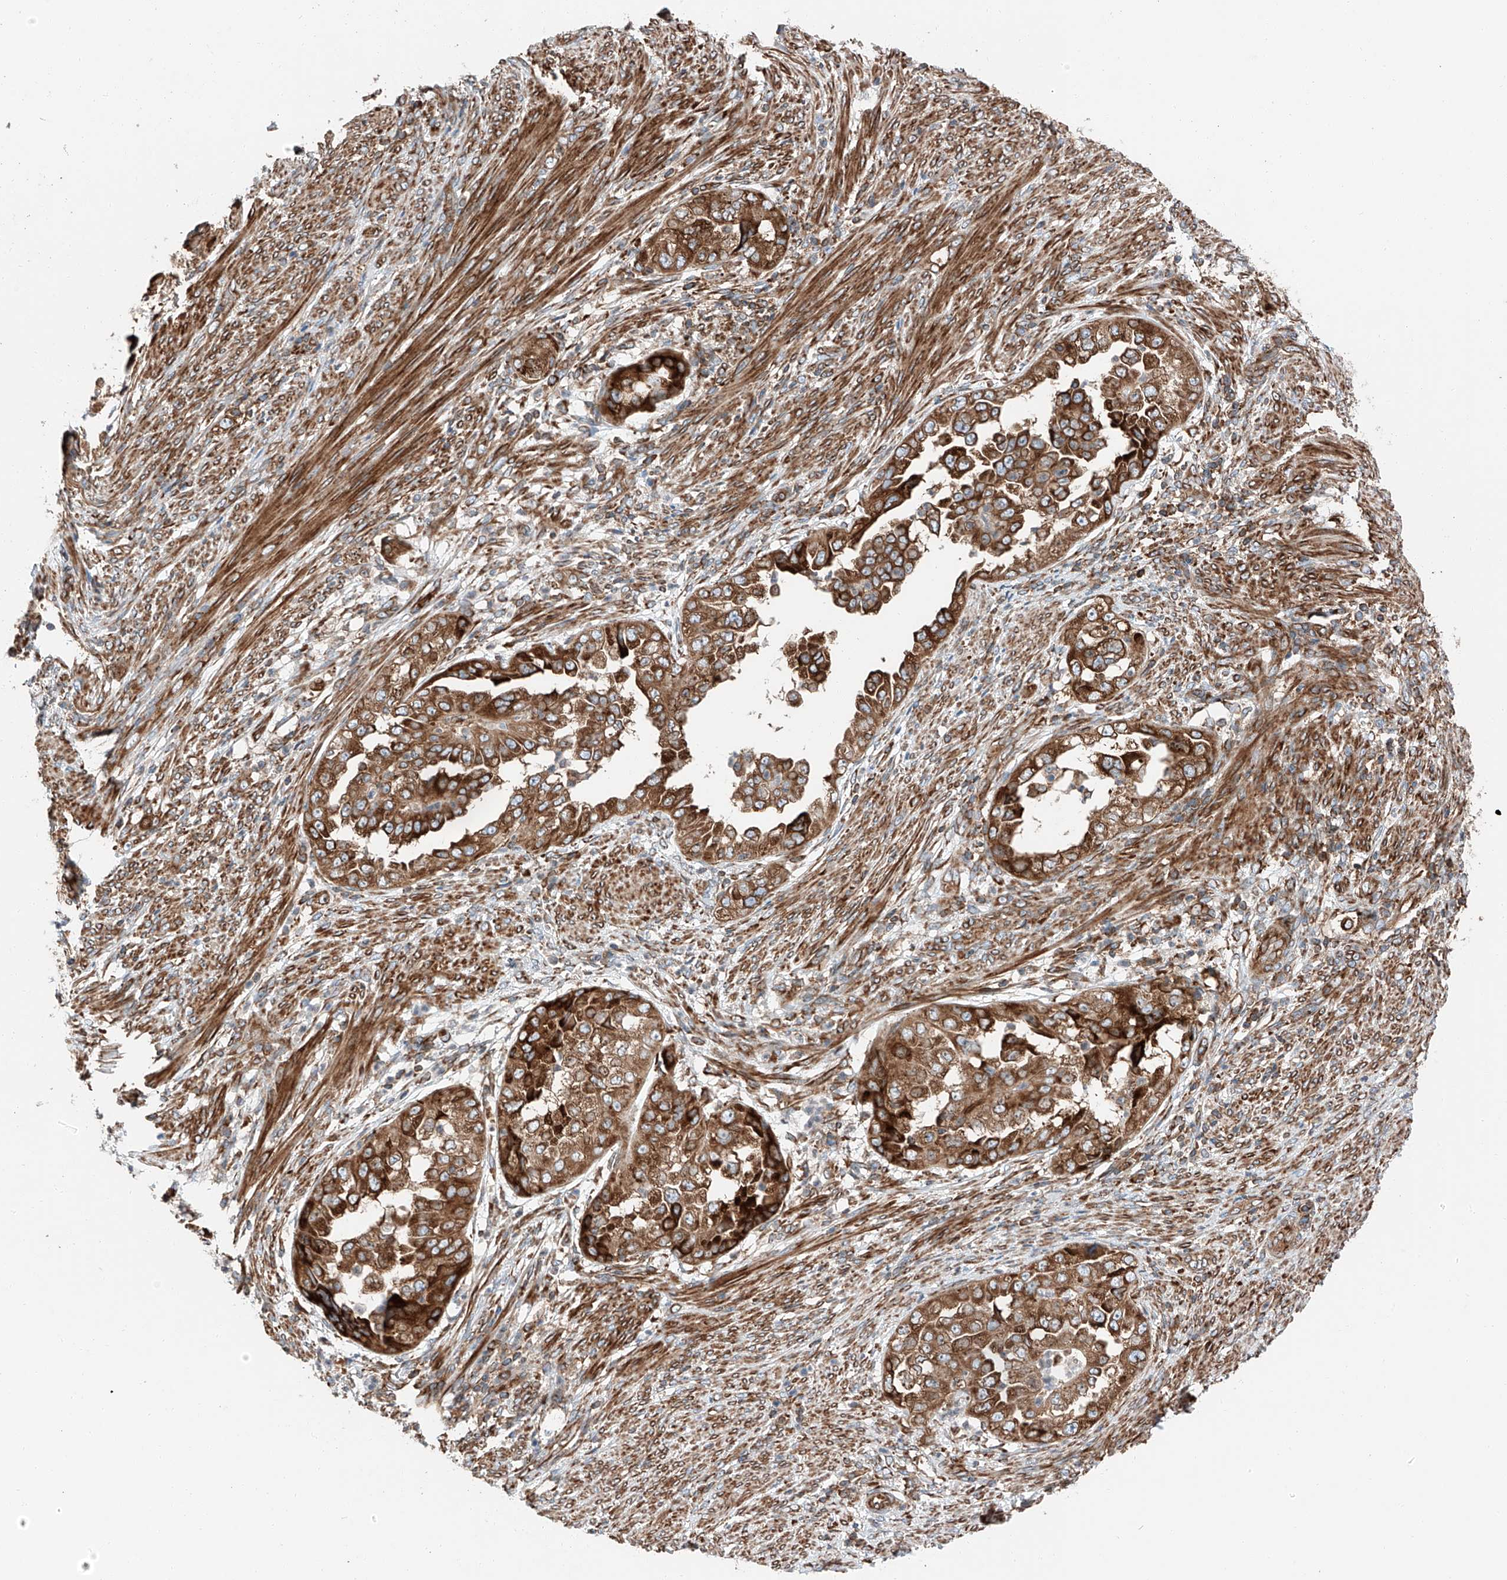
{"staining": {"intensity": "strong", "quantity": ">75%", "location": "cytoplasmic/membranous"}, "tissue": "endometrial cancer", "cell_type": "Tumor cells", "image_type": "cancer", "snomed": [{"axis": "morphology", "description": "Adenocarcinoma, NOS"}, {"axis": "topography", "description": "Endometrium"}], "caption": "The image demonstrates staining of endometrial cancer, revealing strong cytoplasmic/membranous protein expression (brown color) within tumor cells.", "gene": "ZC3H15", "patient": {"sex": "female", "age": 85}}